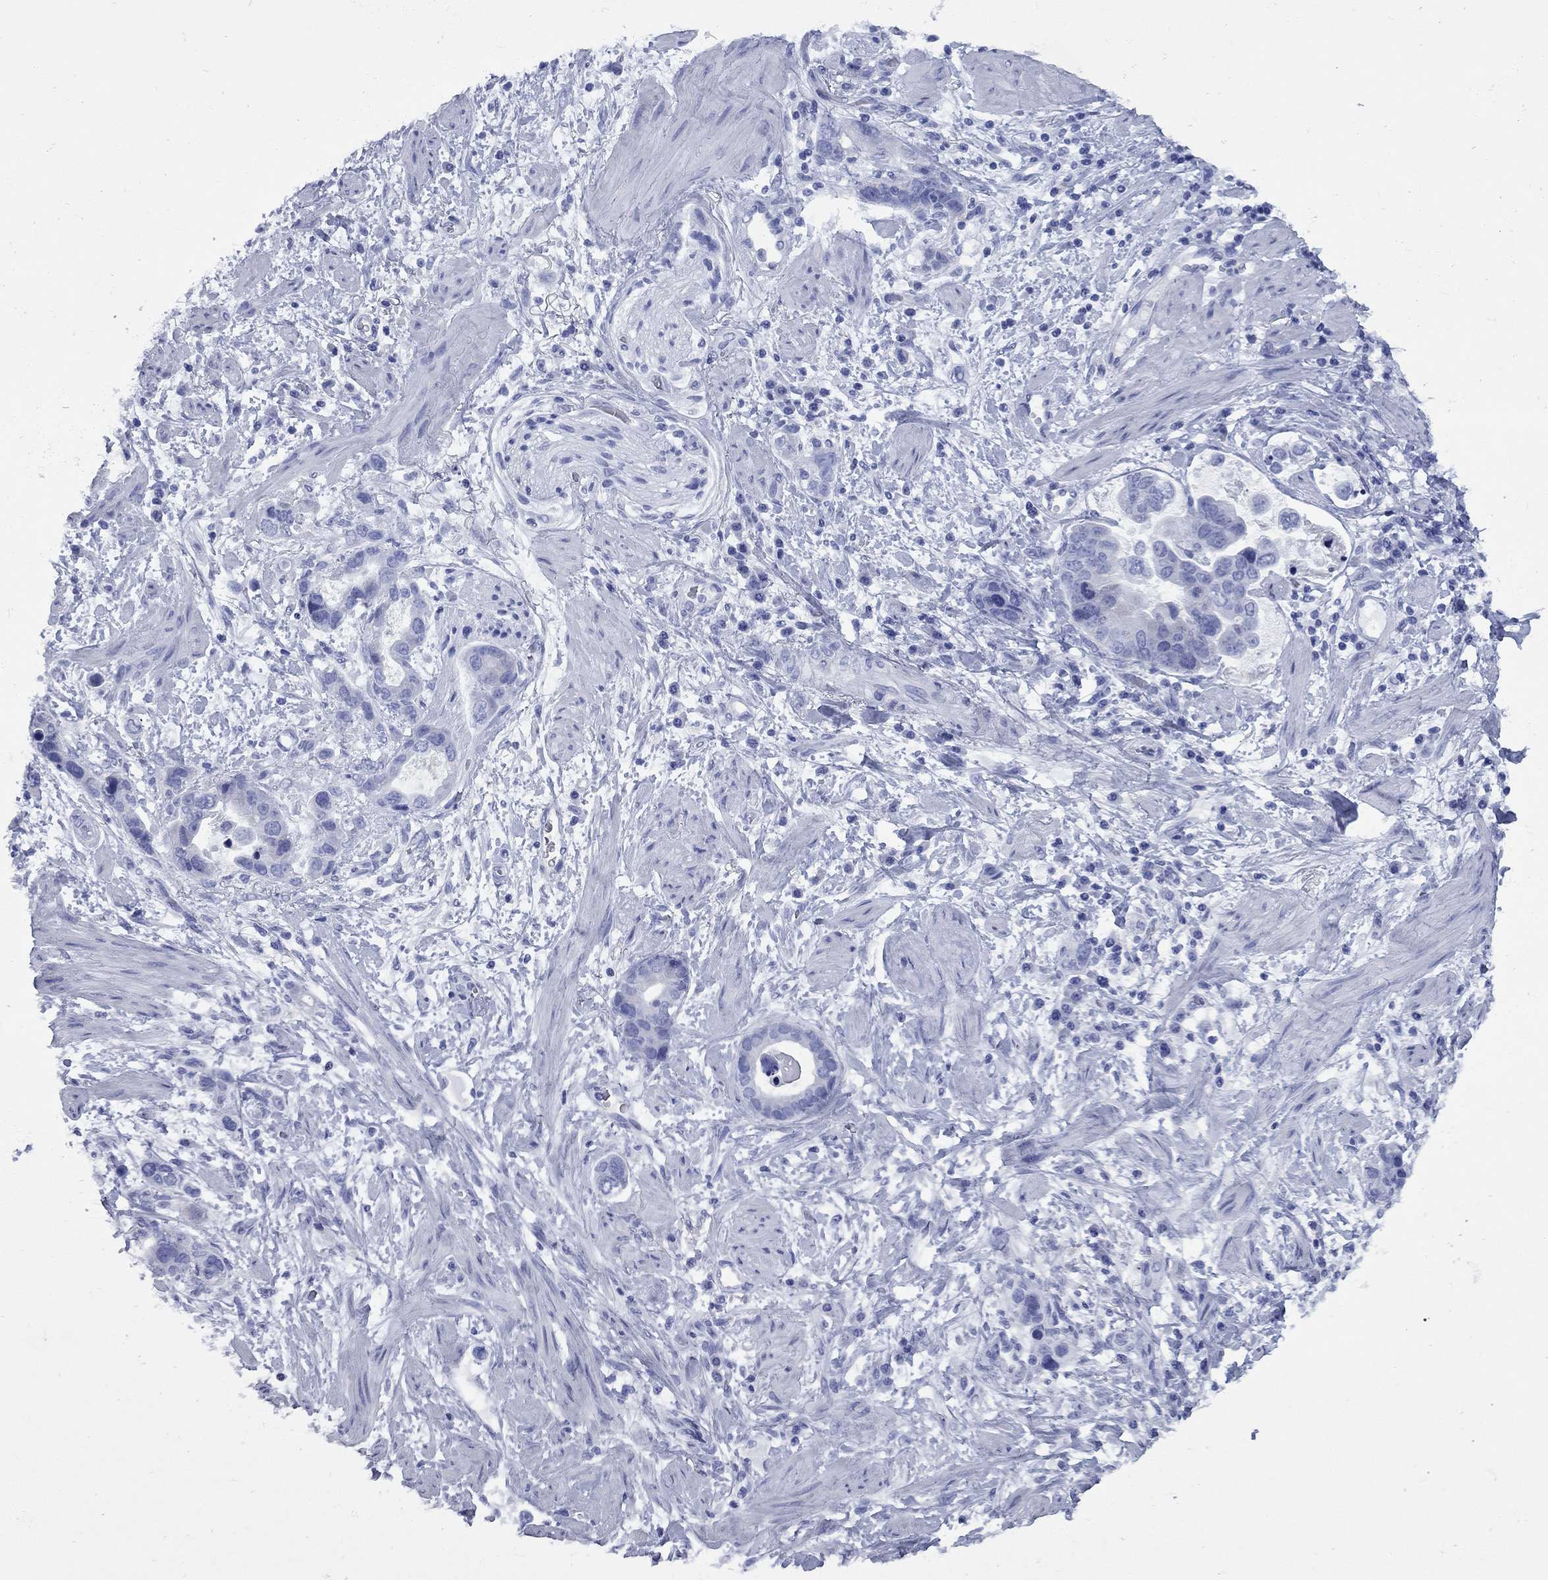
{"staining": {"intensity": "negative", "quantity": "none", "location": "none"}, "tissue": "stomach cancer", "cell_type": "Tumor cells", "image_type": "cancer", "snomed": [{"axis": "morphology", "description": "Adenocarcinoma, NOS"}, {"axis": "topography", "description": "Stomach, lower"}], "caption": "An IHC micrograph of stomach adenocarcinoma is shown. There is no staining in tumor cells of stomach adenocarcinoma.", "gene": "CCNA1", "patient": {"sex": "female", "age": 93}}